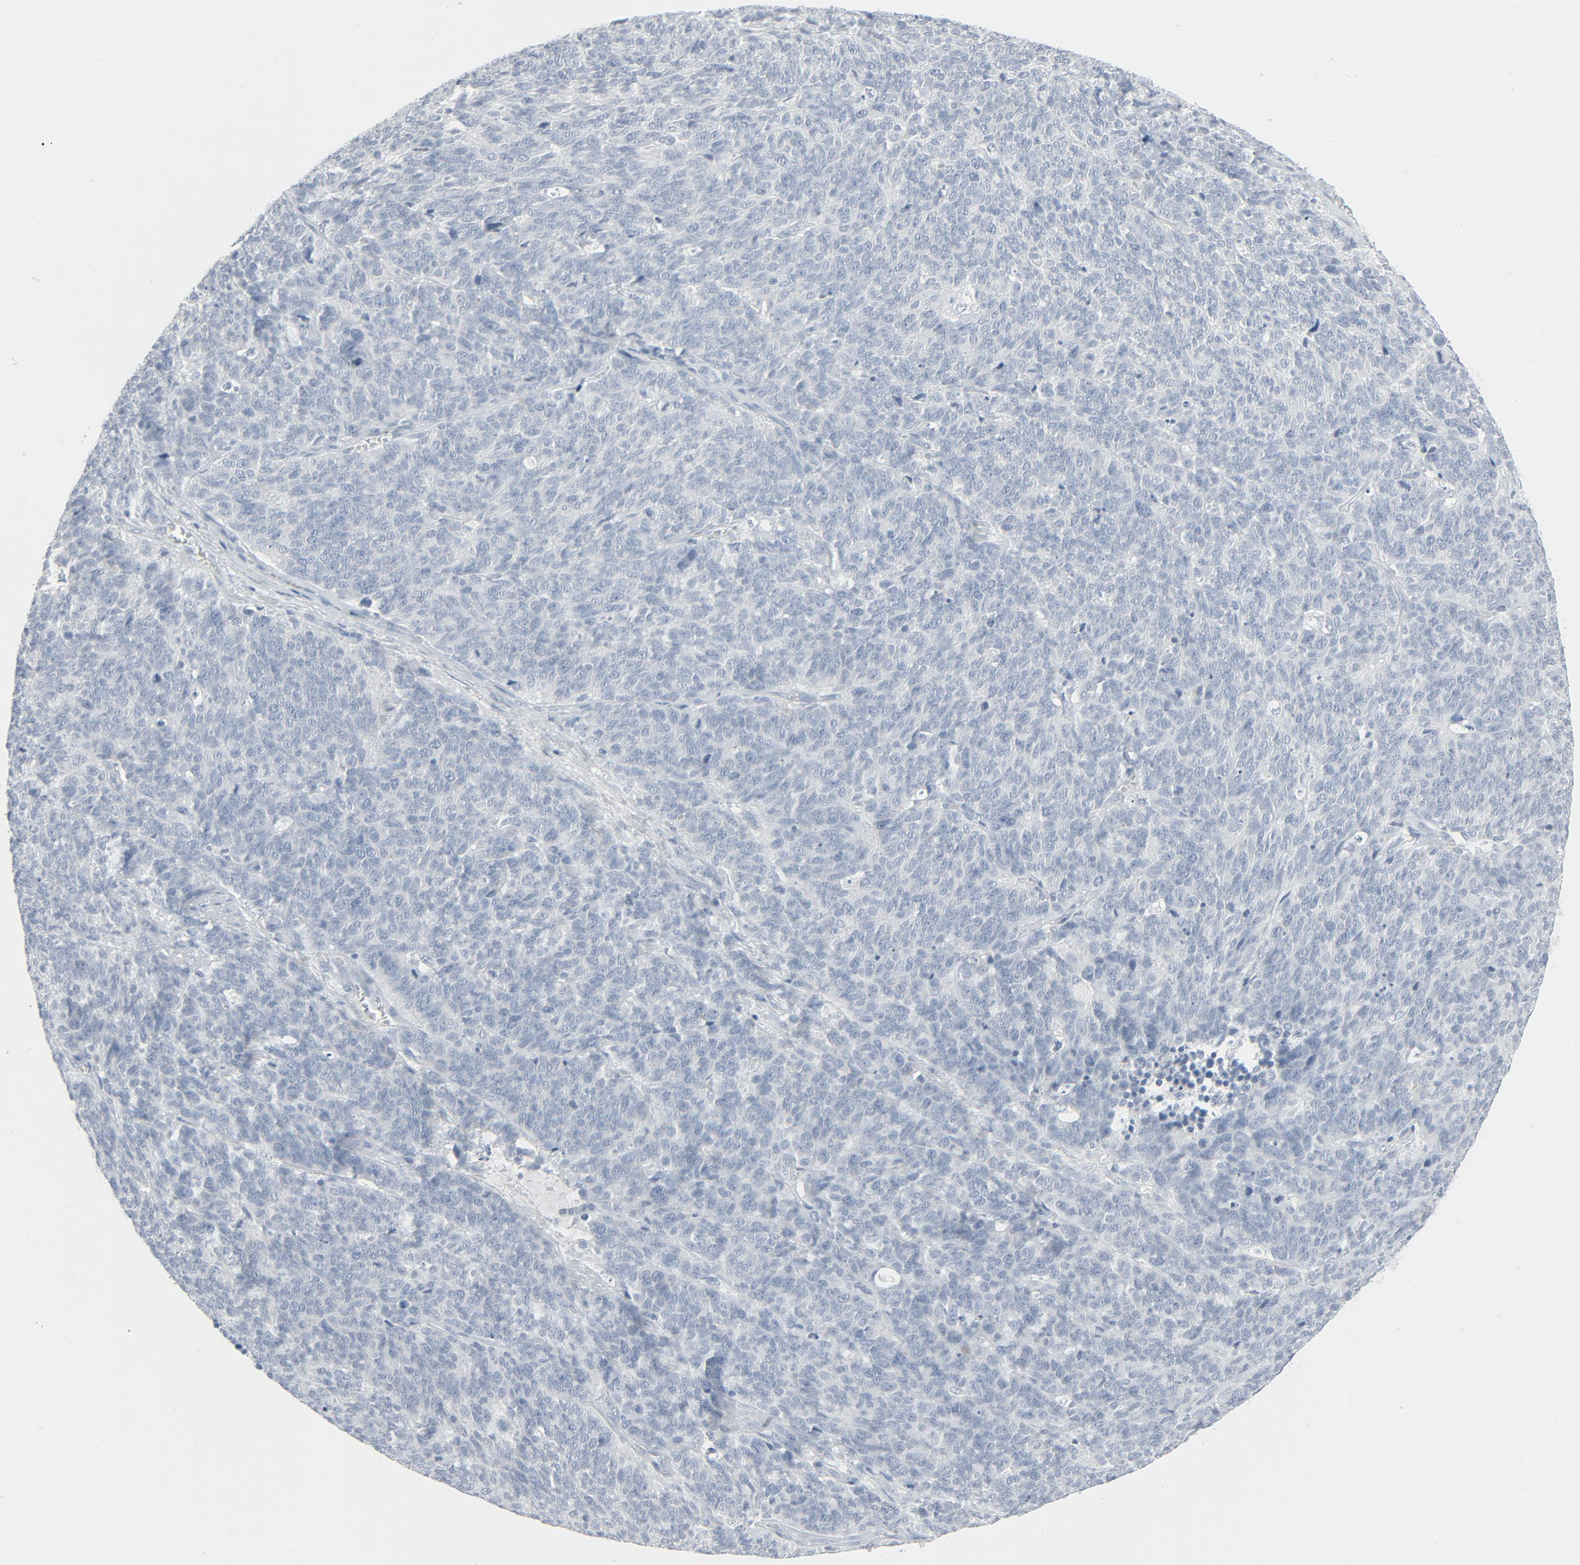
{"staining": {"intensity": "negative", "quantity": "none", "location": "none"}, "tissue": "lung cancer", "cell_type": "Tumor cells", "image_type": "cancer", "snomed": [{"axis": "morphology", "description": "Neoplasm, malignant, NOS"}, {"axis": "topography", "description": "Lung"}], "caption": "IHC image of lung cancer stained for a protein (brown), which reveals no positivity in tumor cells. (Stains: DAB (3,3'-diaminobenzidine) IHC with hematoxylin counter stain, Microscopy: brightfield microscopy at high magnification).", "gene": "FGFR3", "patient": {"sex": "female", "age": 58}}